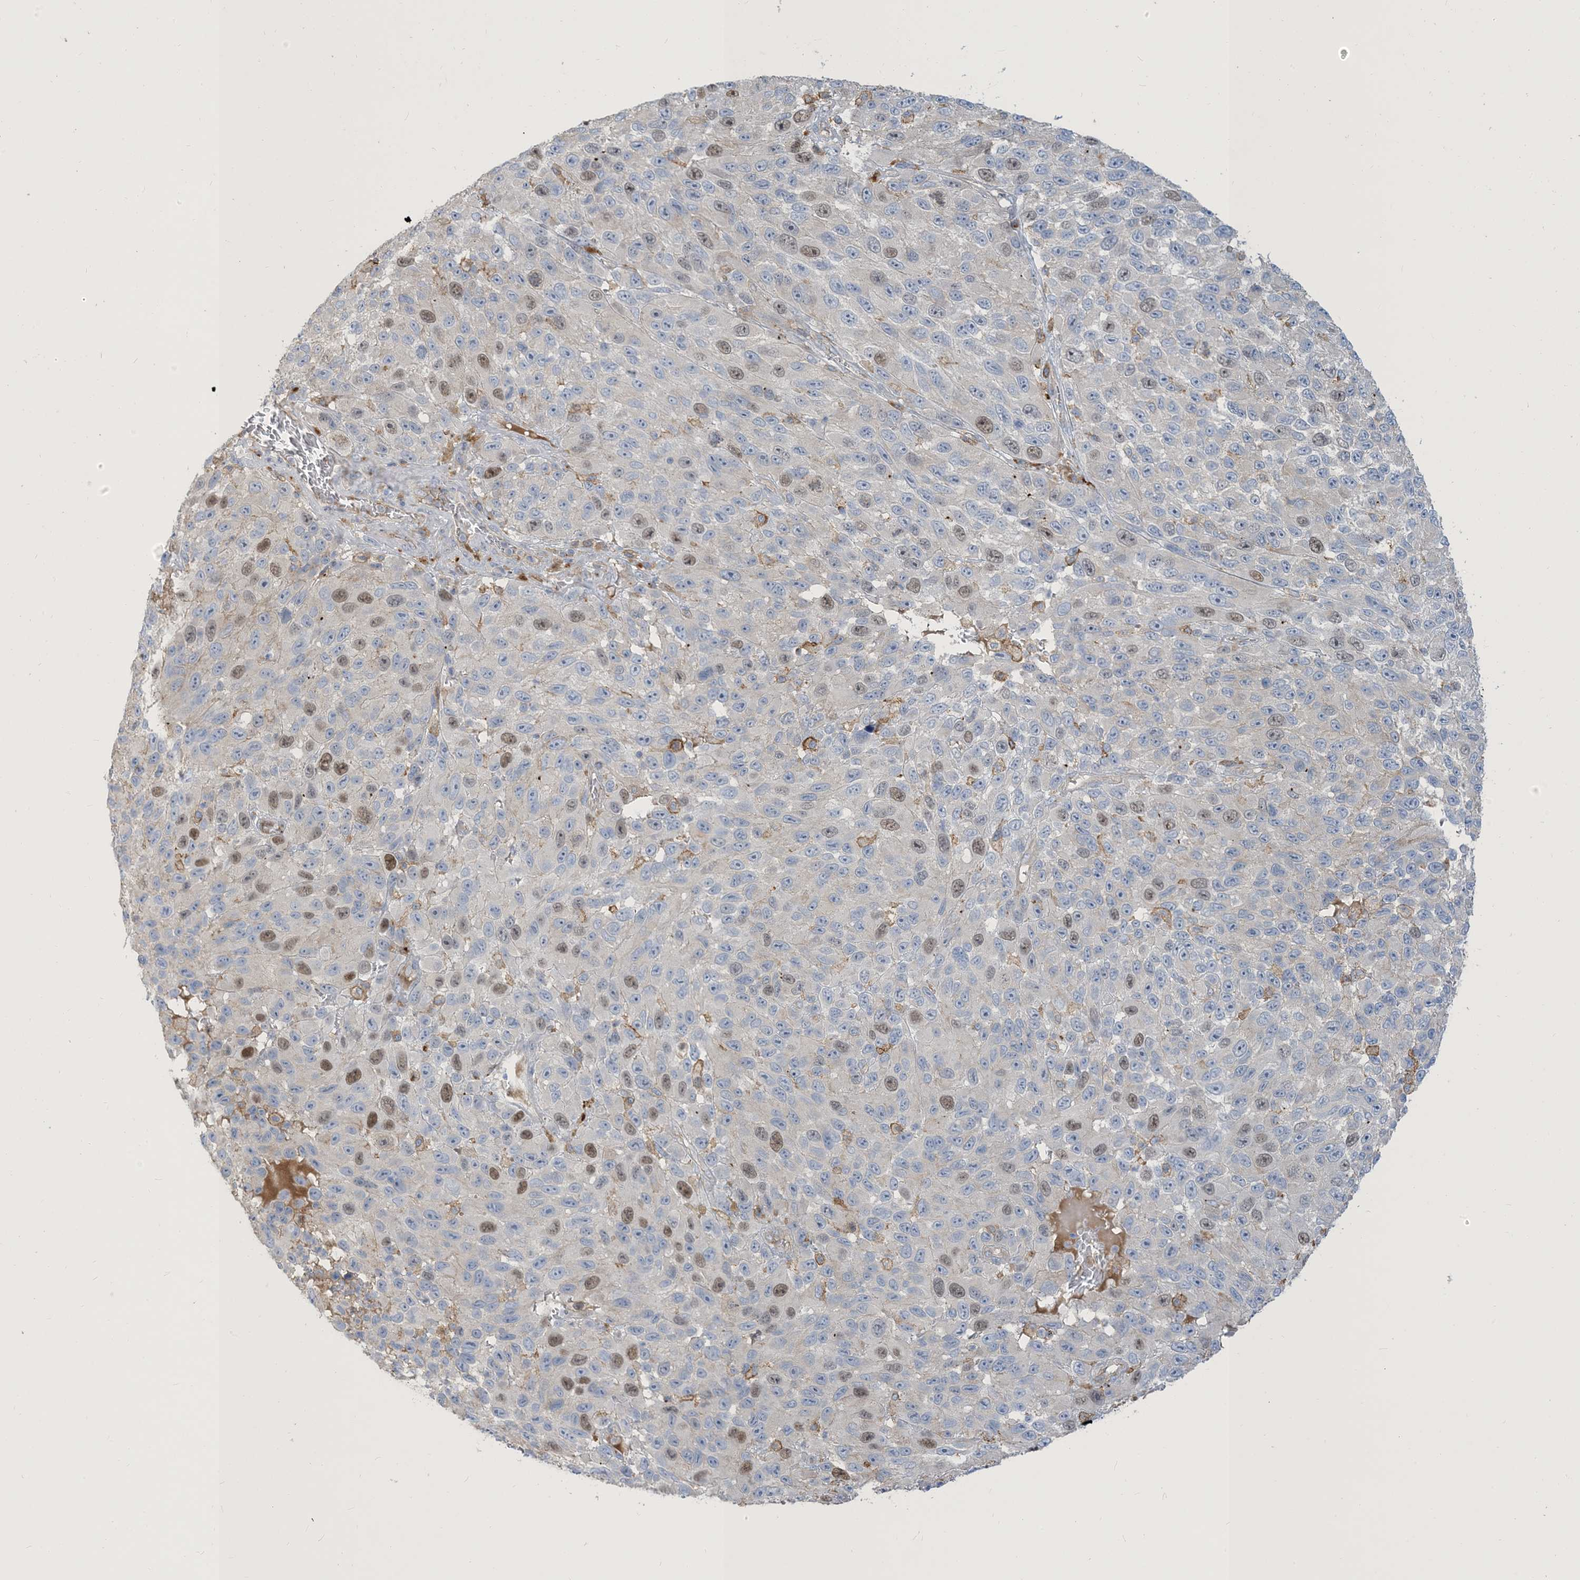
{"staining": {"intensity": "moderate", "quantity": "<25%", "location": "nuclear"}, "tissue": "melanoma", "cell_type": "Tumor cells", "image_type": "cancer", "snomed": [{"axis": "morphology", "description": "Malignant melanoma, NOS"}, {"axis": "topography", "description": "Skin"}], "caption": "Immunohistochemistry (IHC) micrograph of neoplastic tissue: human melanoma stained using IHC reveals low levels of moderate protein expression localized specifically in the nuclear of tumor cells, appearing as a nuclear brown color.", "gene": "PEAR1", "patient": {"sex": "female", "age": 96}}